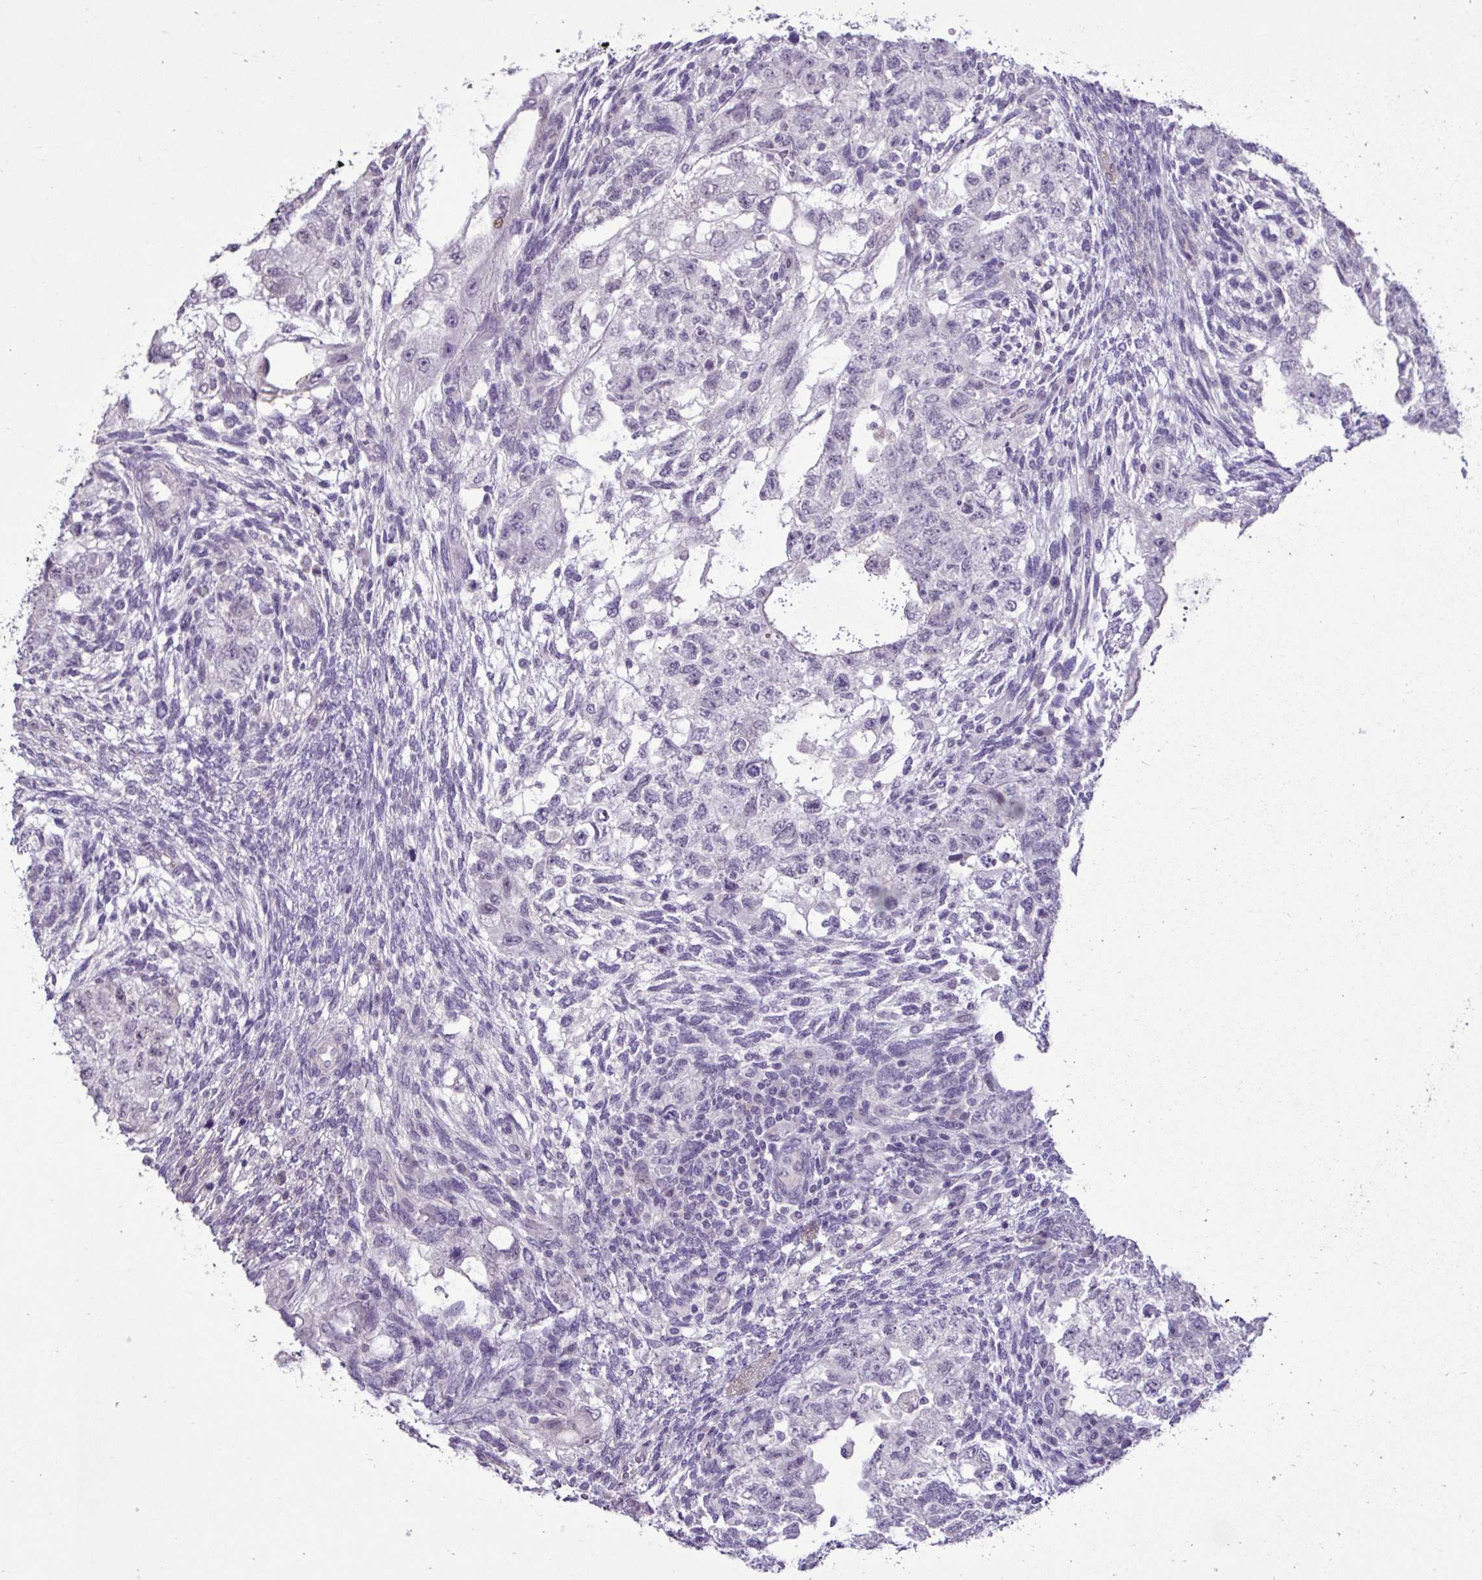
{"staining": {"intensity": "negative", "quantity": "none", "location": "none"}, "tissue": "testis cancer", "cell_type": "Tumor cells", "image_type": "cancer", "snomed": [{"axis": "morphology", "description": "Normal tissue, NOS"}, {"axis": "morphology", "description": "Carcinoma, Embryonal, NOS"}, {"axis": "topography", "description": "Testis"}], "caption": "Immunohistochemistry (IHC) histopathology image of human testis cancer (embryonal carcinoma) stained for a protein (brown), which shows no positivity in tumor cells.", "gene": "SLC30A3", "patient": {"sex": "male", "age": 36}}